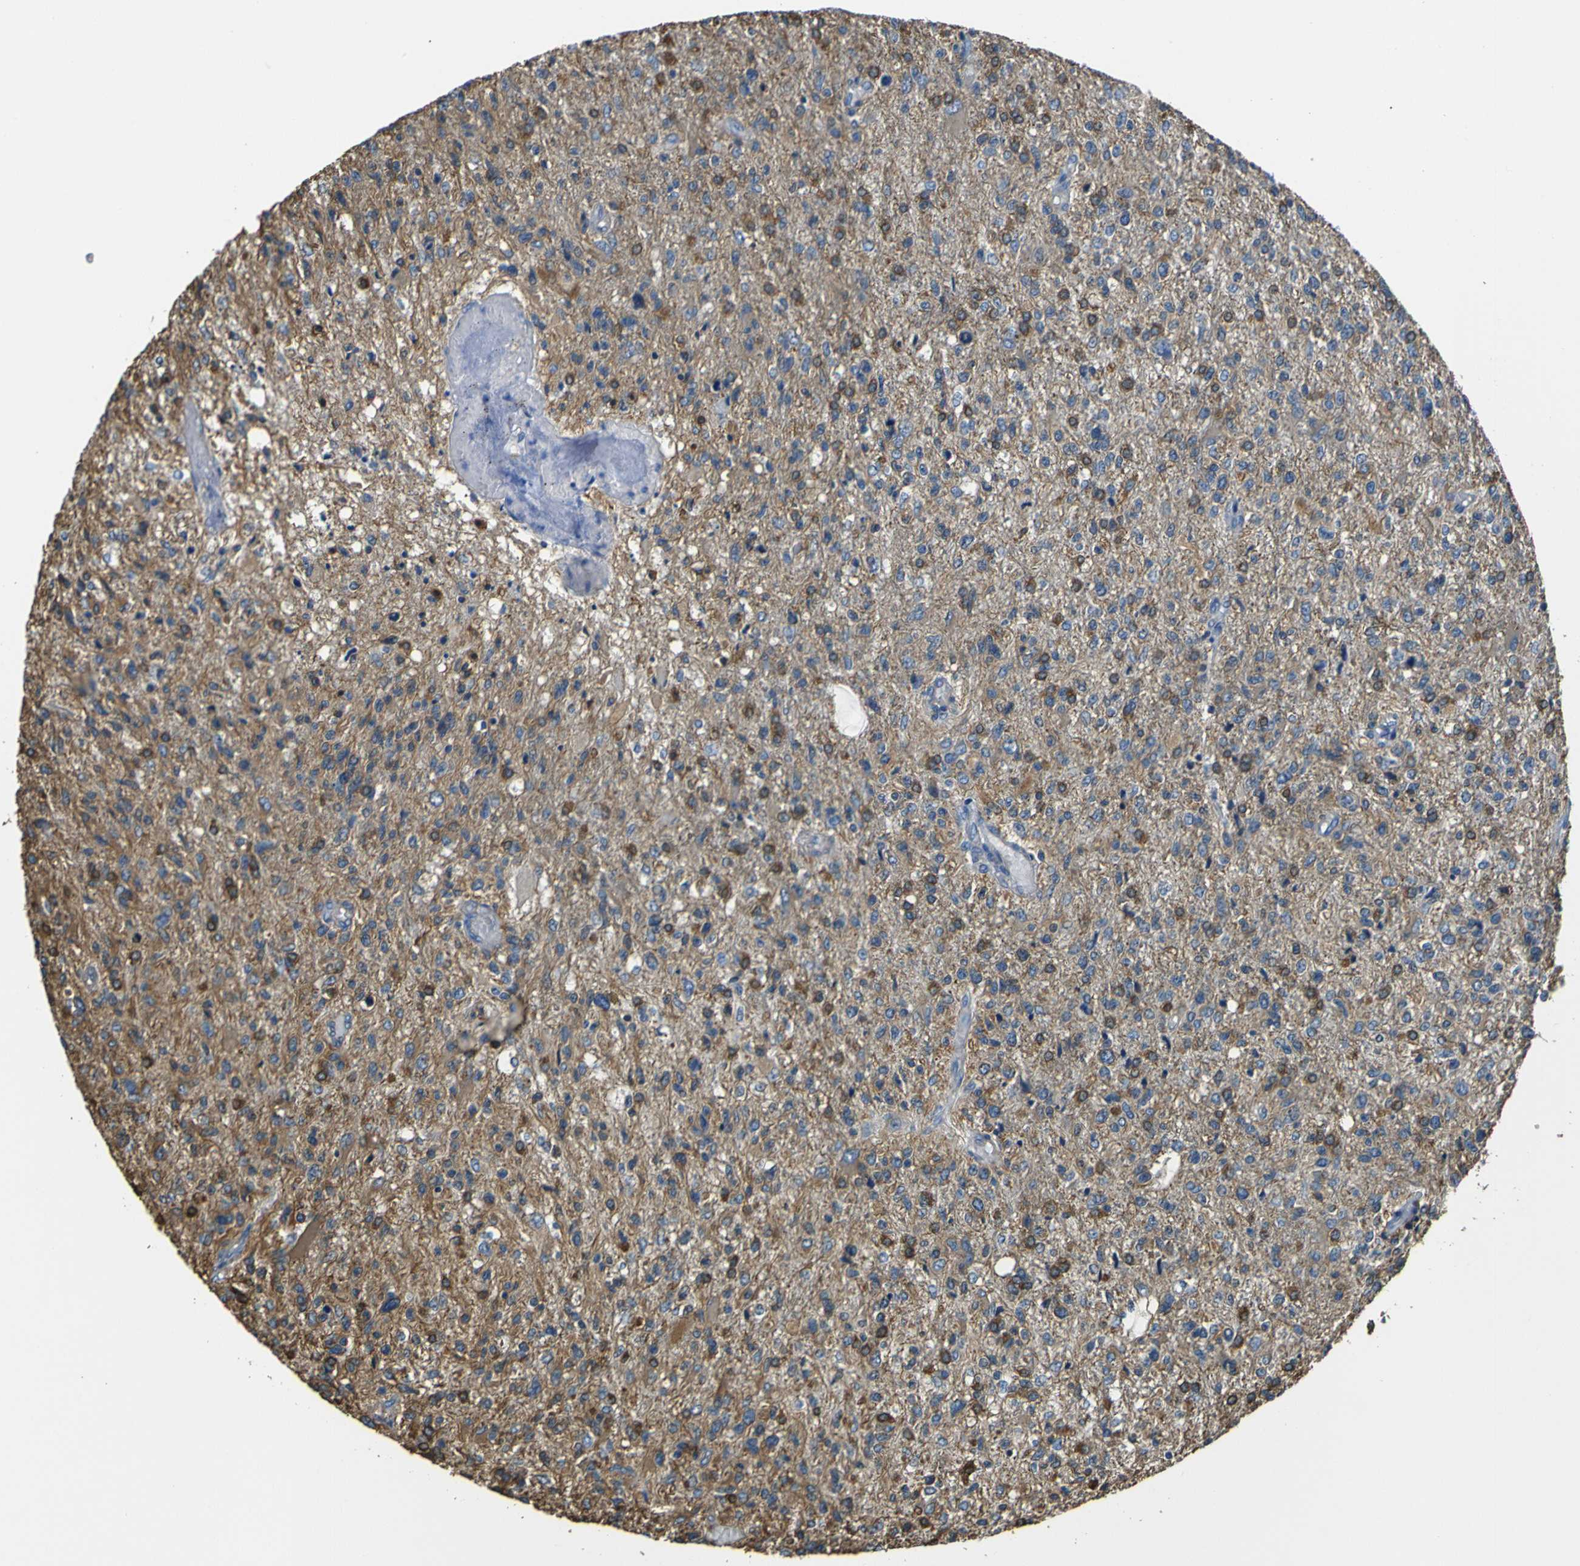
{"staining": {"intensity": "moderate", "quantity": ">75%", "location": "cytoplasmic/membranous"}, "tissue": "glioma", "cell_type": "Tumor cells", "image_type": "cancer", "snomed": [{"axis": "morphology", "description": "Glioma, malignant, High grade"}, {"axis": "topography", "description": "Cerebral cortex"}], "caption": "Moderate cytoplasmic/membranous expression for a protein is identified in approximately >75% of tumor cells of glioma using immunohistochemistry.", "gene": "TUBB", "patient": {"sex": "male", "age": 76}}